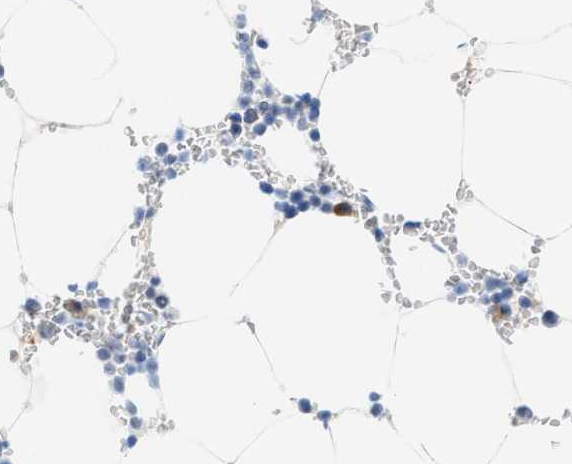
{"staining": {"intensity": "negative", "quantity": "none", "location": "none"}, "tissue": "bone marrow", "cell_type": "Hematopoietic cells", "image_type": "normal", "snomed": [{"axis": "morphology", "description": "Normal tissue, NOS"}, {"axis": "topography", "description": "Bone marrow"}], "caption": "Immunohistochemistry (IHC) micrograph of unremarkable bone marrow: bone marrow stained with DAB reveals no significant protein positivity in hematopoietic cells.", "gene": "KIFC3", "patient": {"sex": "male", "age": 70}}